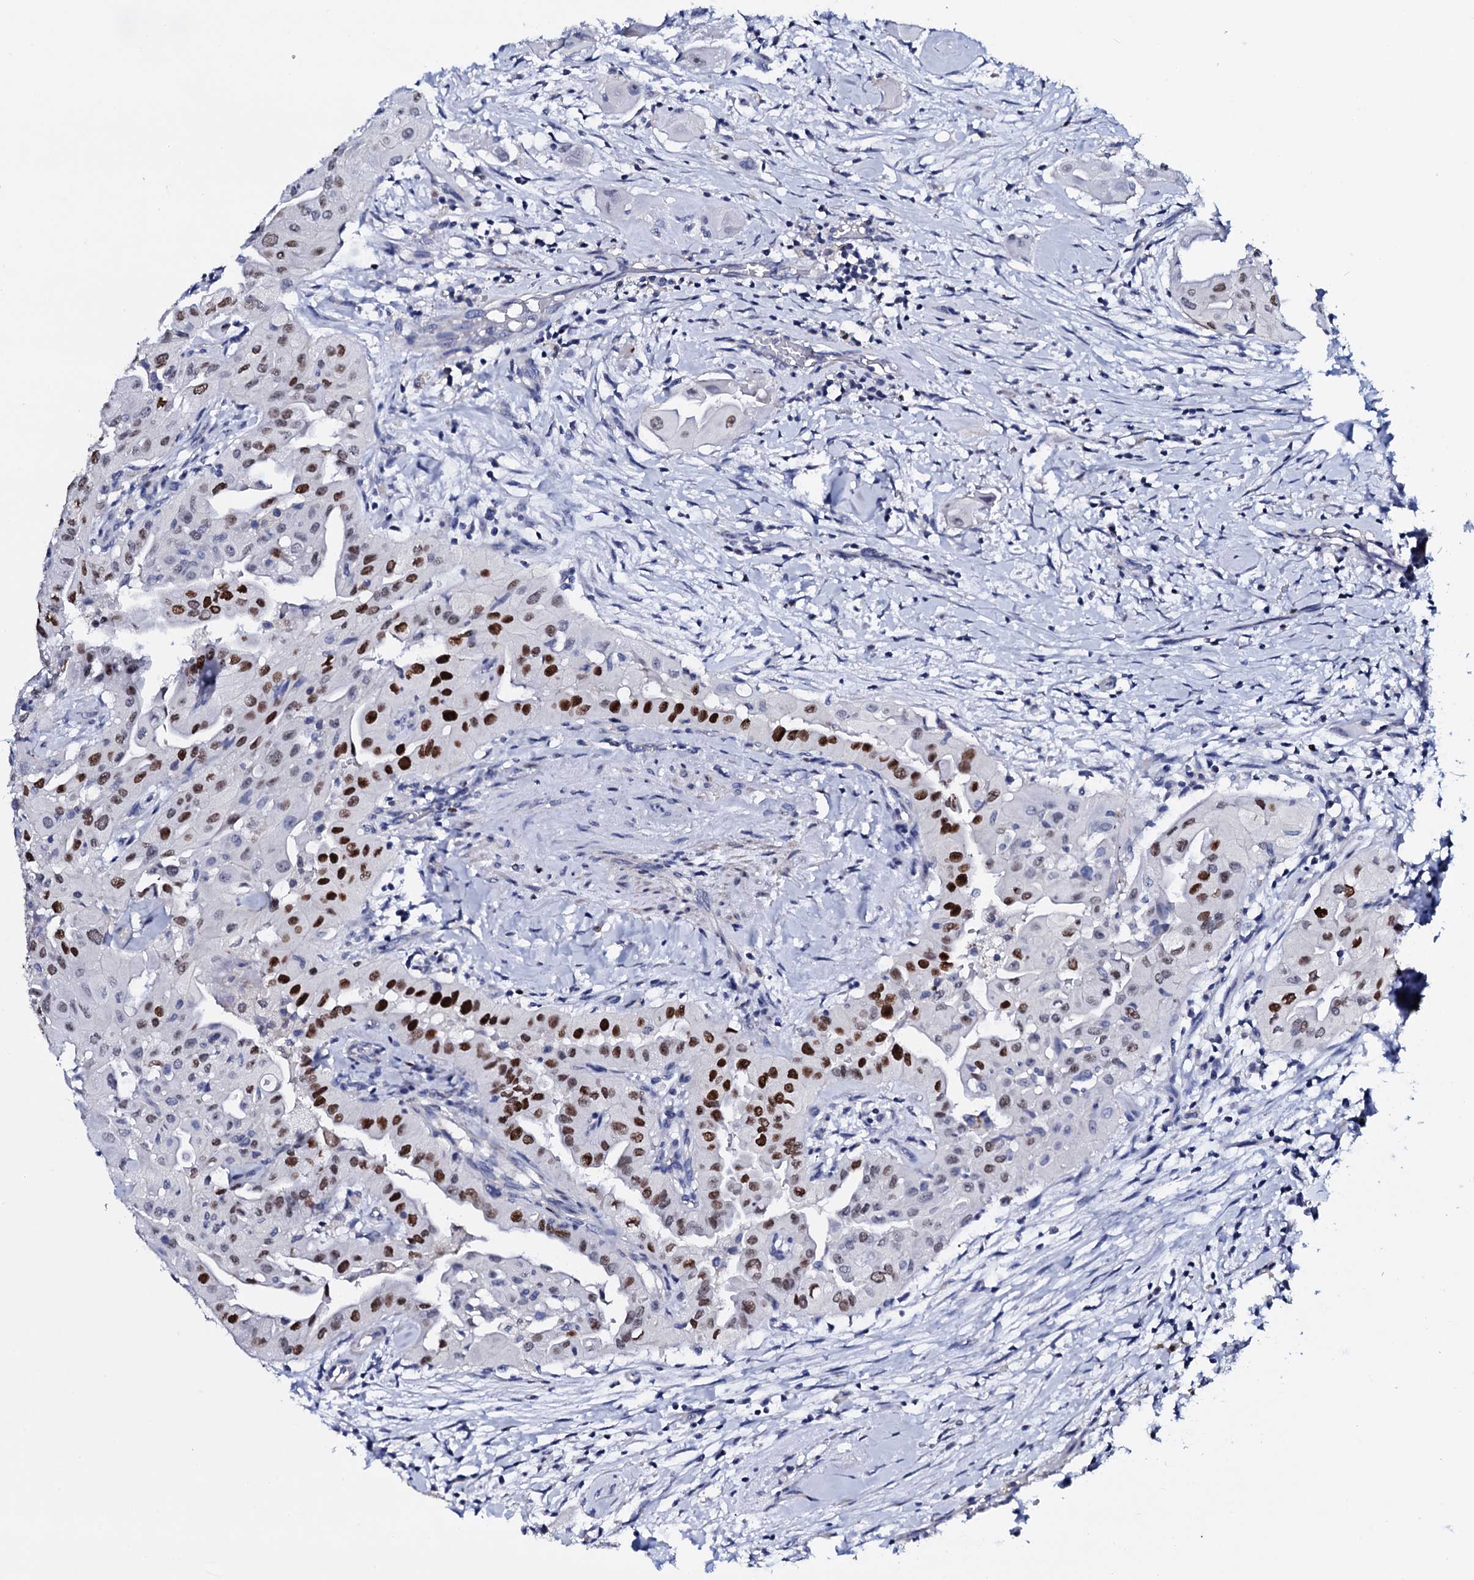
{"staining": {"intensity": "strong", "quantity": "25%-75%", "location": "nuclear"}, "tissue": "thyroid cancer", "cell_type": "Tumor cells", "image_type": "cancer", "snomed": [{"axis": "morphology", "description": "Papillary adenocarcinoma, NOS"}, {"axis": "topography", "description": "Thyroid gland"}], "caption": "Immunohistochemical staining of human thyroid cancer (papillary adenocarcinoma) displays high levels of strong nuclear protein staining in approximately 25%-75% of tumor cells.", "gene": "NPM2", "patient": {"sex": "female", "age": 59}}